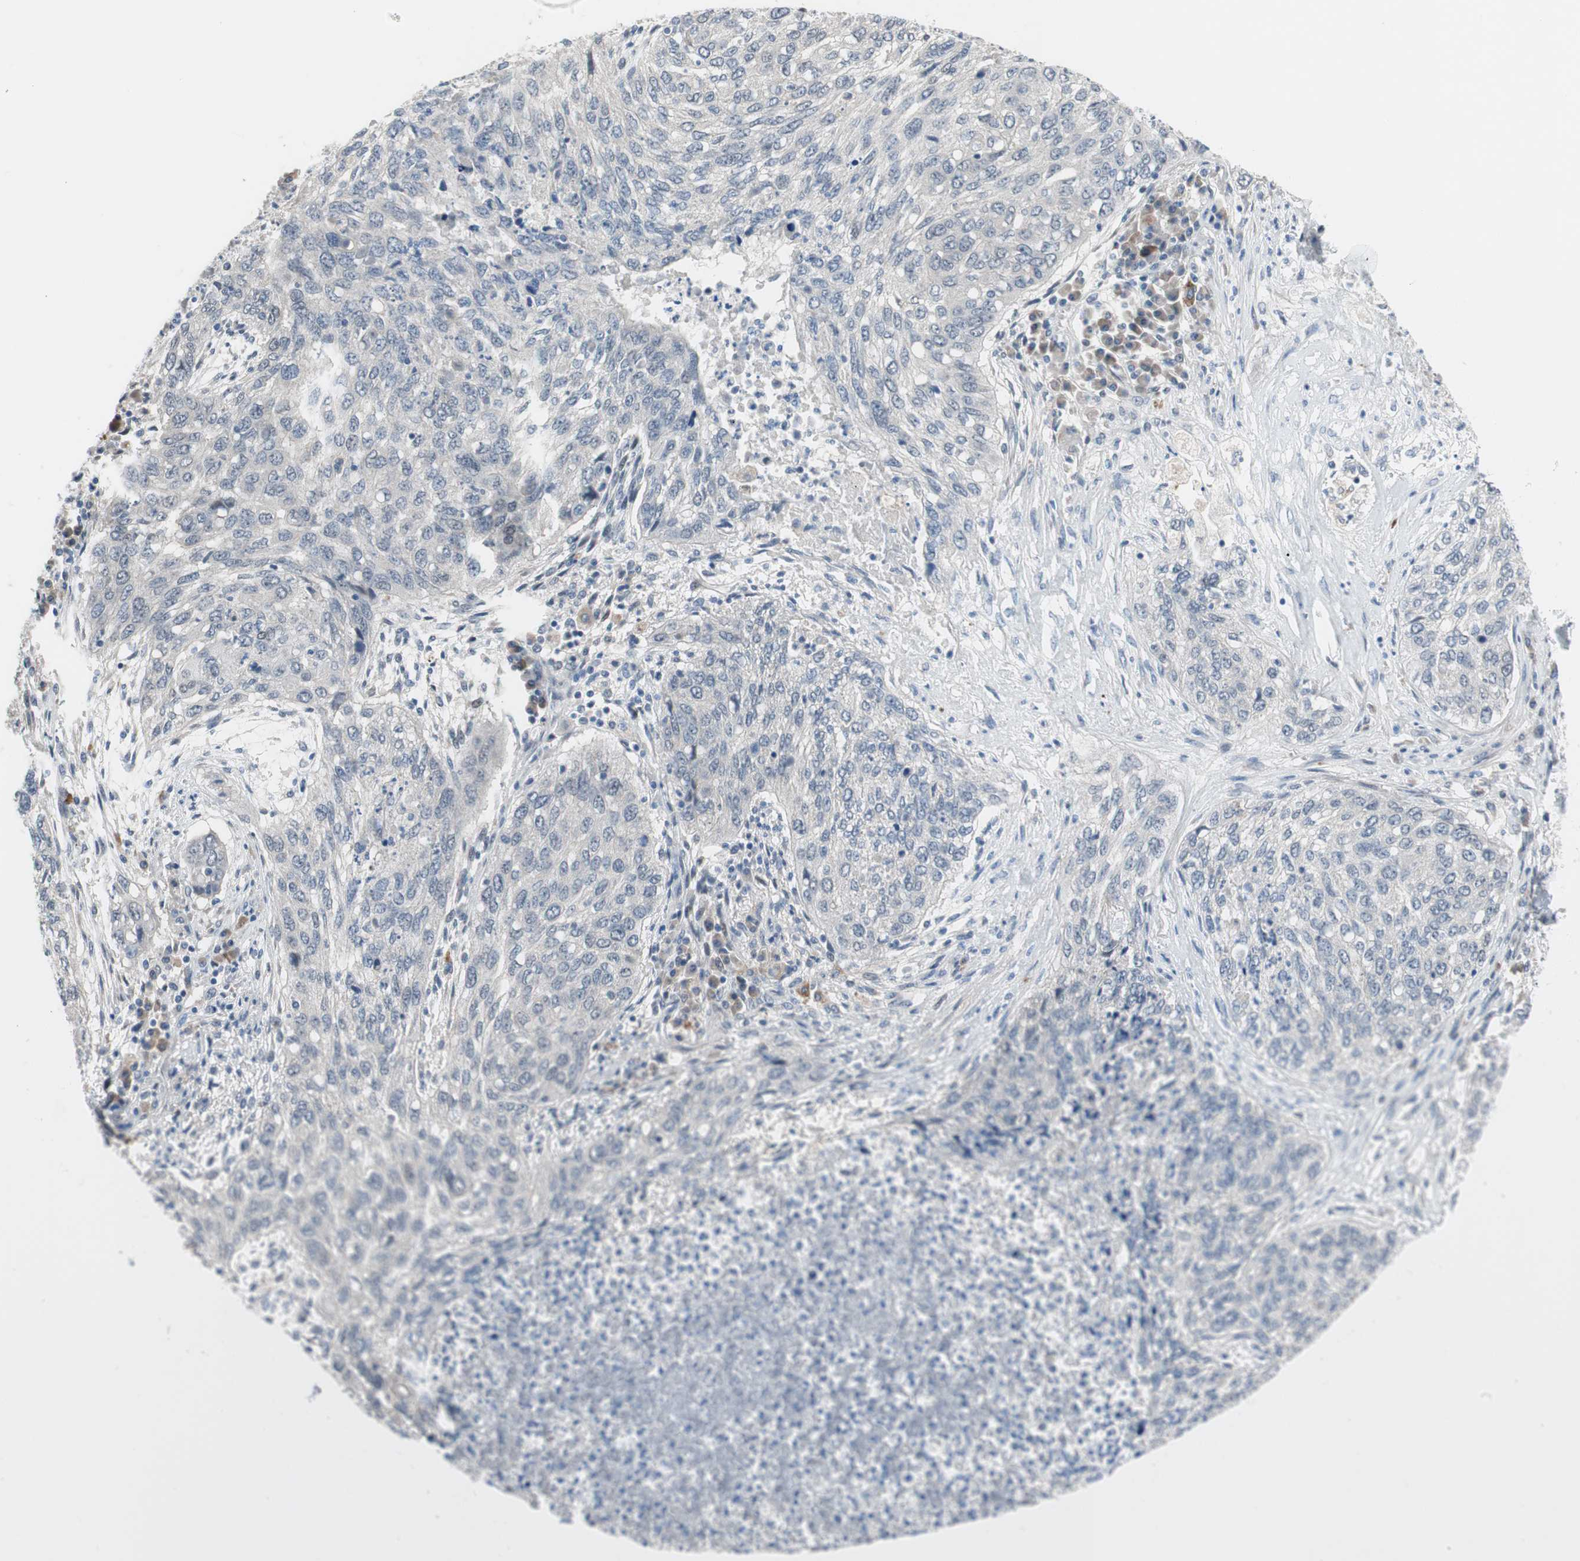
{"staining": {"intensity": "negative", "quantity": "none", "location": "none"}, "tissue": "lung cancer", "cell_type": "Tumor cells", "image_type": "cancer", "snomed": [{"axis": "morphology", "description": "Squamous cell carcinoma, NOS"}, {"axis": "topography", "description": "Lung"}], "caption": "A photomicrograph of human lung cancer is negative for staining in tumor cells.", "gene": "GRHL1", "patient": {"sex": "female", "age": 63}}